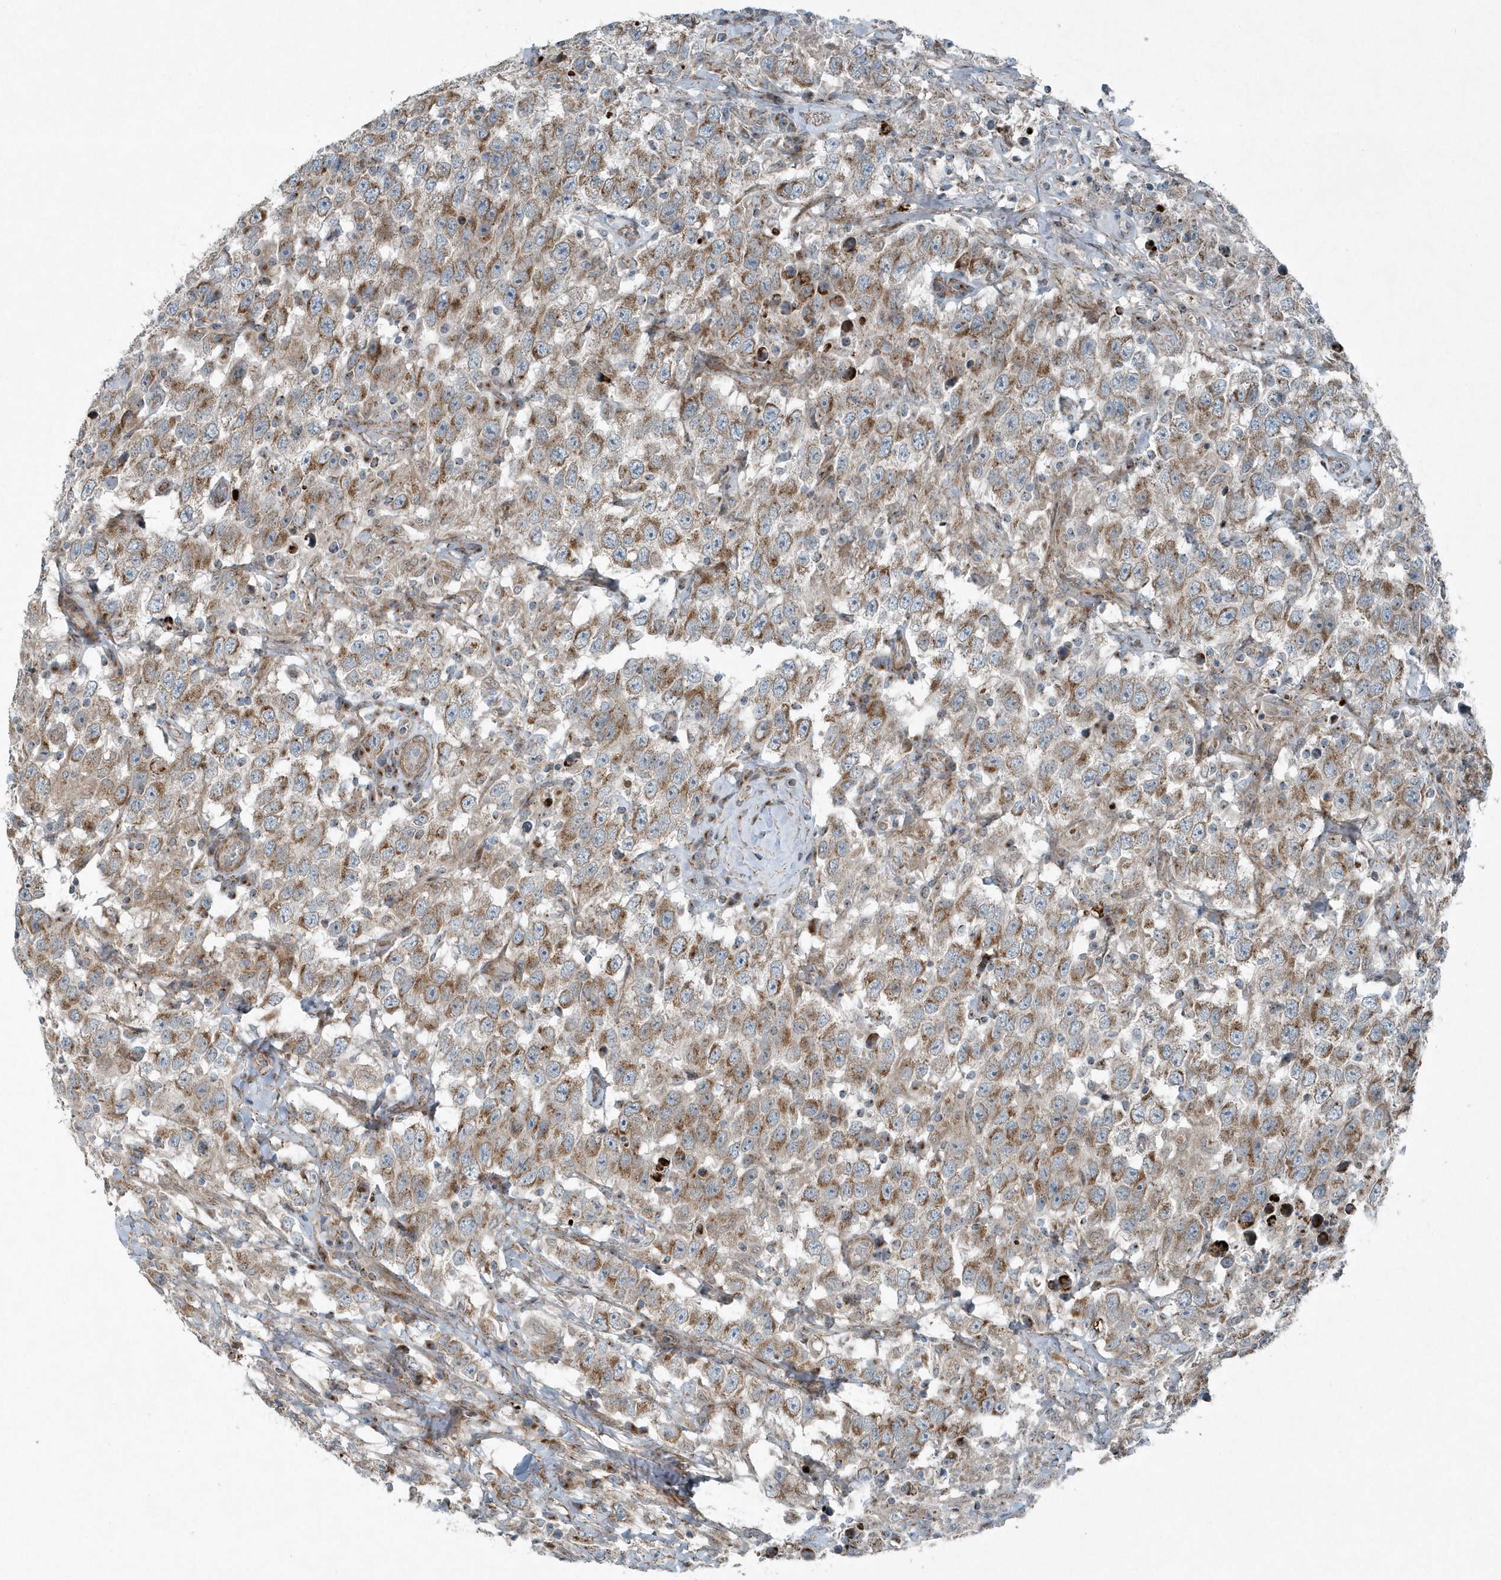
{"staining": {"intensity": "moderate", "quantity": ">75%", "location": "cytoplasmic/membranous"}, "tissue": "testis cancer", "cell_type": "Tumor cells", "image_type": "cancer", "snomed": [{"axis": "morphology", "description": "Seminoma, NOS"}, {"axis": "topography", "description": "Testis"}], "caption": "Testis seminoma stained for a protein exhibits moderate cytoplasmic/membranous positivity in tumor cells. (brown staining indicates protein expression, while blue staining denotes nuclei).", "gene": "GCC2", "patient": {"sex": "male", "age": 41}}